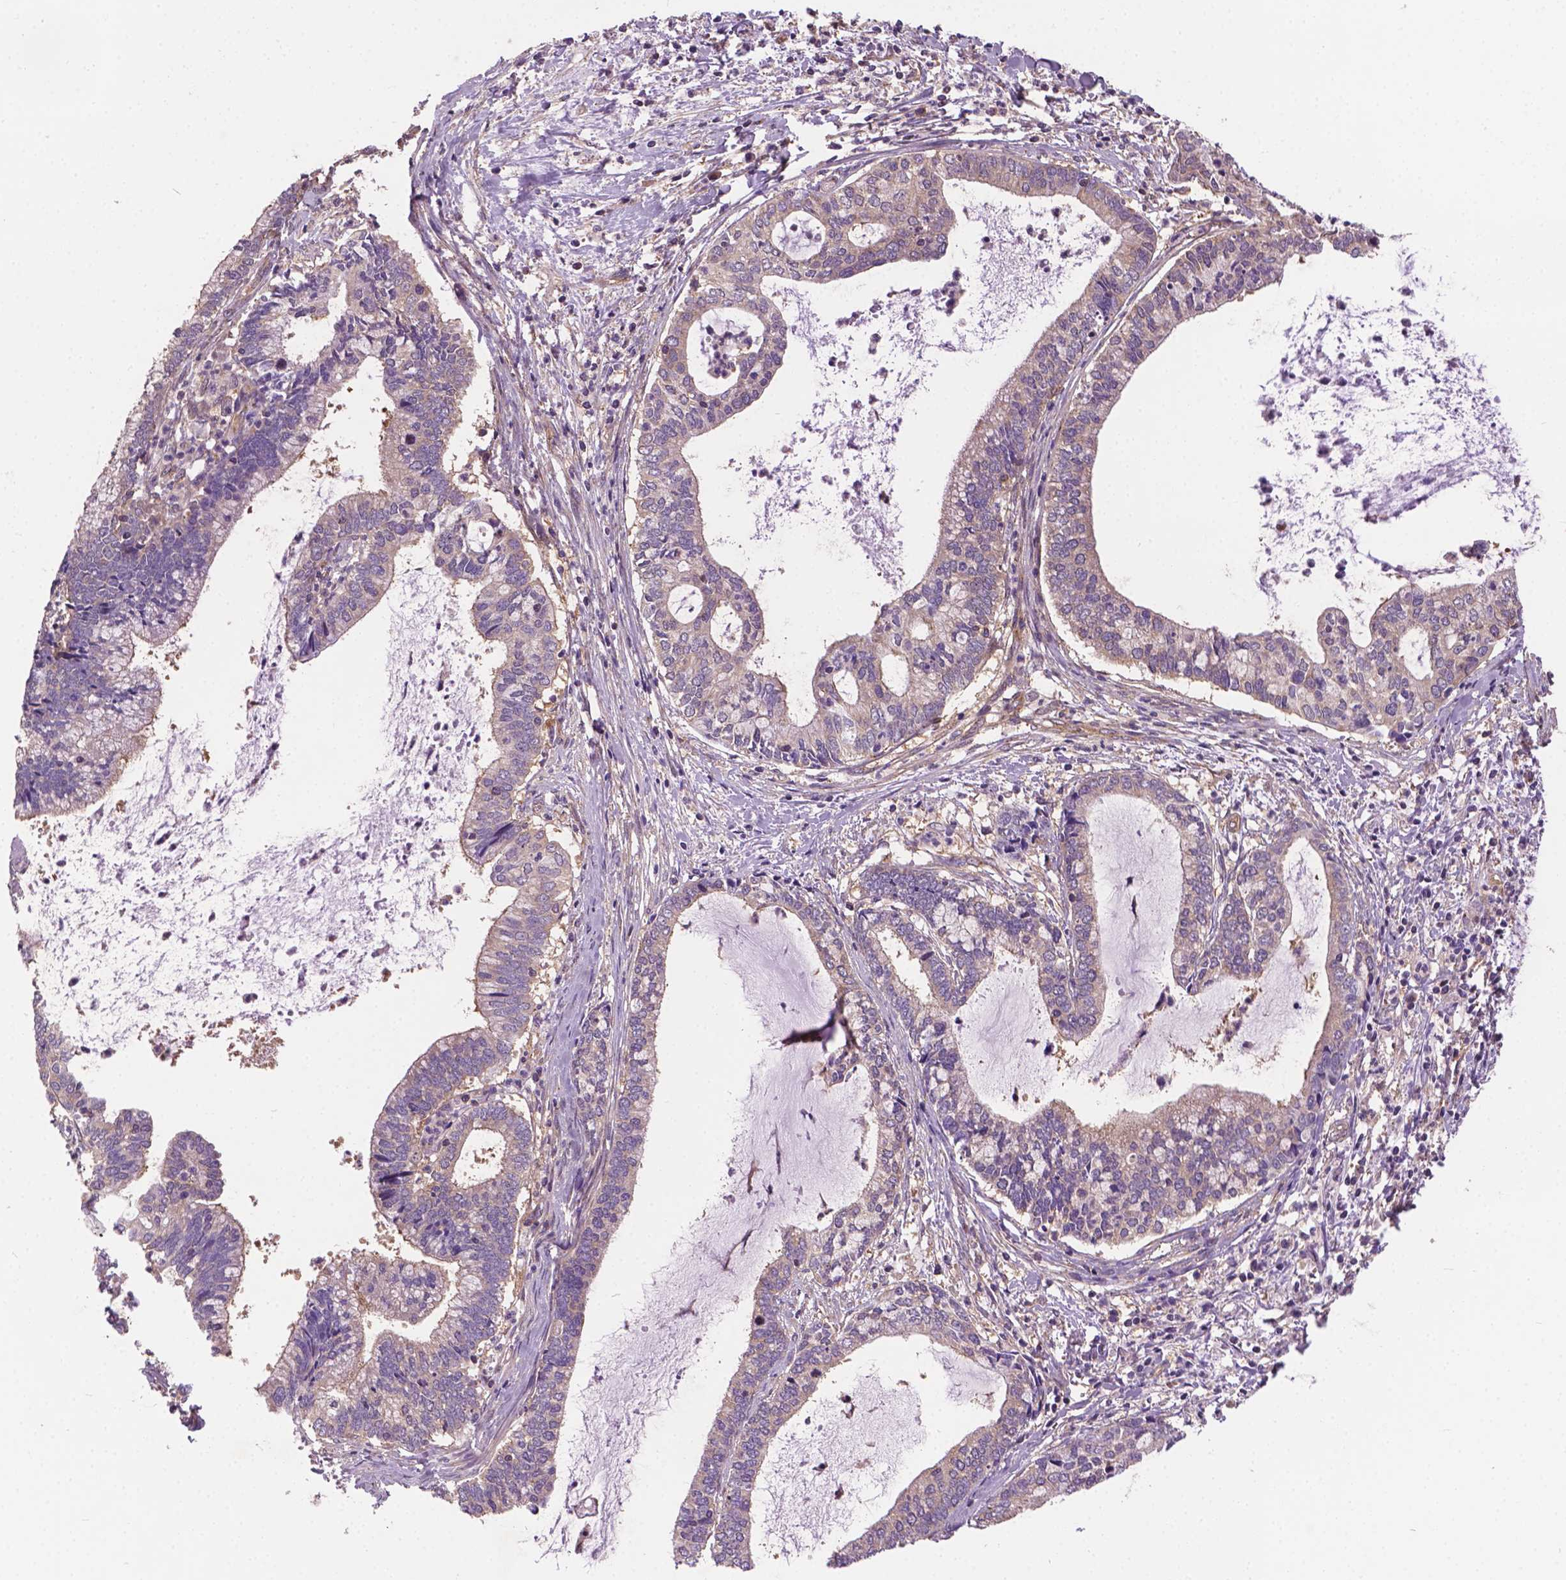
{"staining": {"intensity": "negative", "quantity": "none", "location": "none"}, "tissue": "cervical cancer", "cell_type": "Tumor cells", "image_type": "cancer", "snomed": [{"axis": "morphology", "description": "Adenocarcinoma, NOS"}, {"axis": "topography", "description": "Cervix"}], "caption": "The image reveals no significant expression in tumor cells of cervical adenocarcinoma.", "gene": "MZT1", "patient": {"sex": "female", "age": 42}}